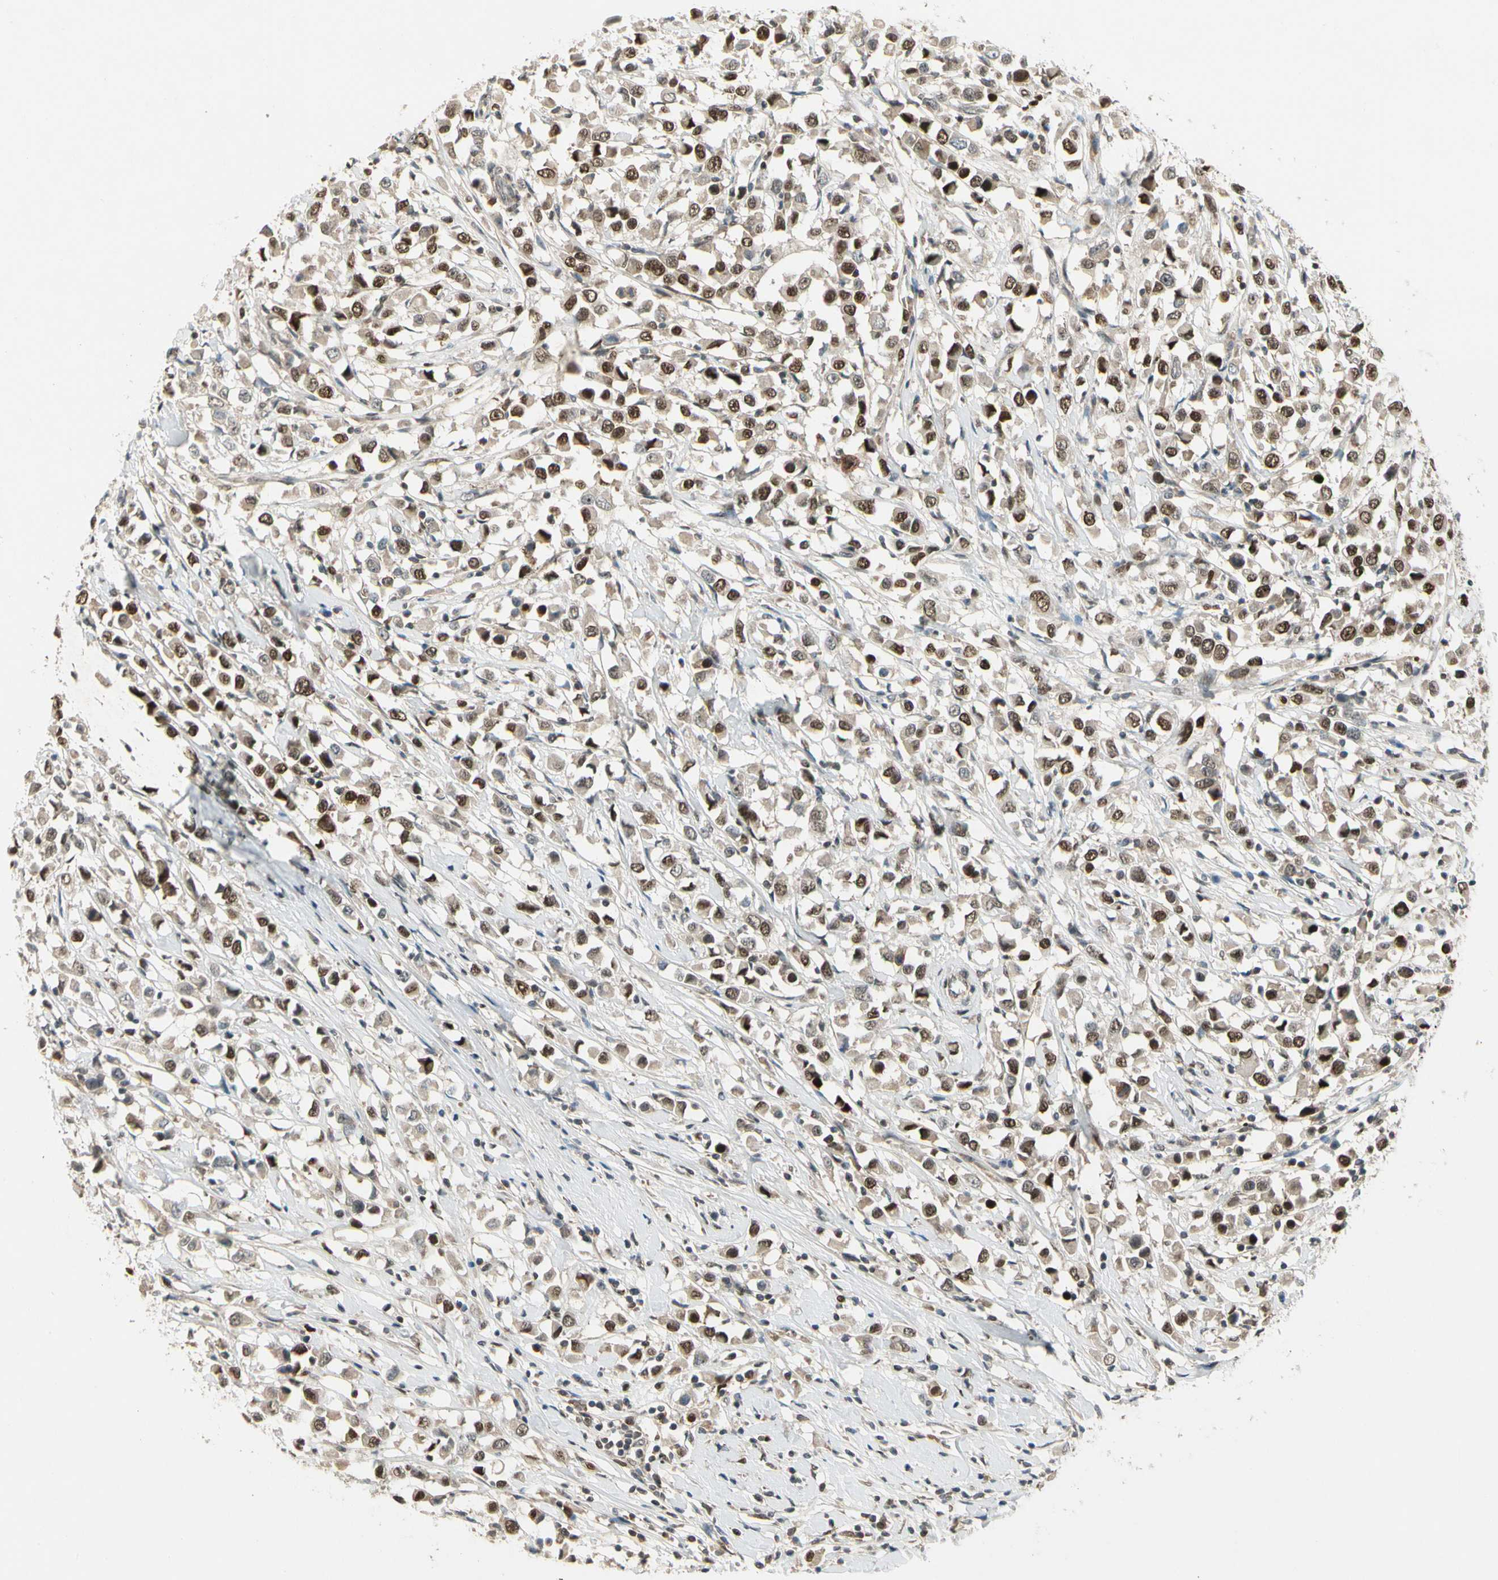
{"staining": {"intensity": "strong", "quantity": ">75%", "location": "nuclear"}, "tissue": "breast cancer", "cell_type": "Tumor cells", "image_type": "cancer", "snomed": [{"axis": "morphology", "description": "Duct carcinoma"}, {"axis": "topography", "description": "Breast"}], "caption": "Strong nuclear staining for a protein is appreciated in approximately >75% of tumor cells of breast cancer (infiltrating ductal carcinoma) using immunohistochemistry (IHC).", "gene": "GTF3A", "patient": {"sex": "female", "age": 61}}